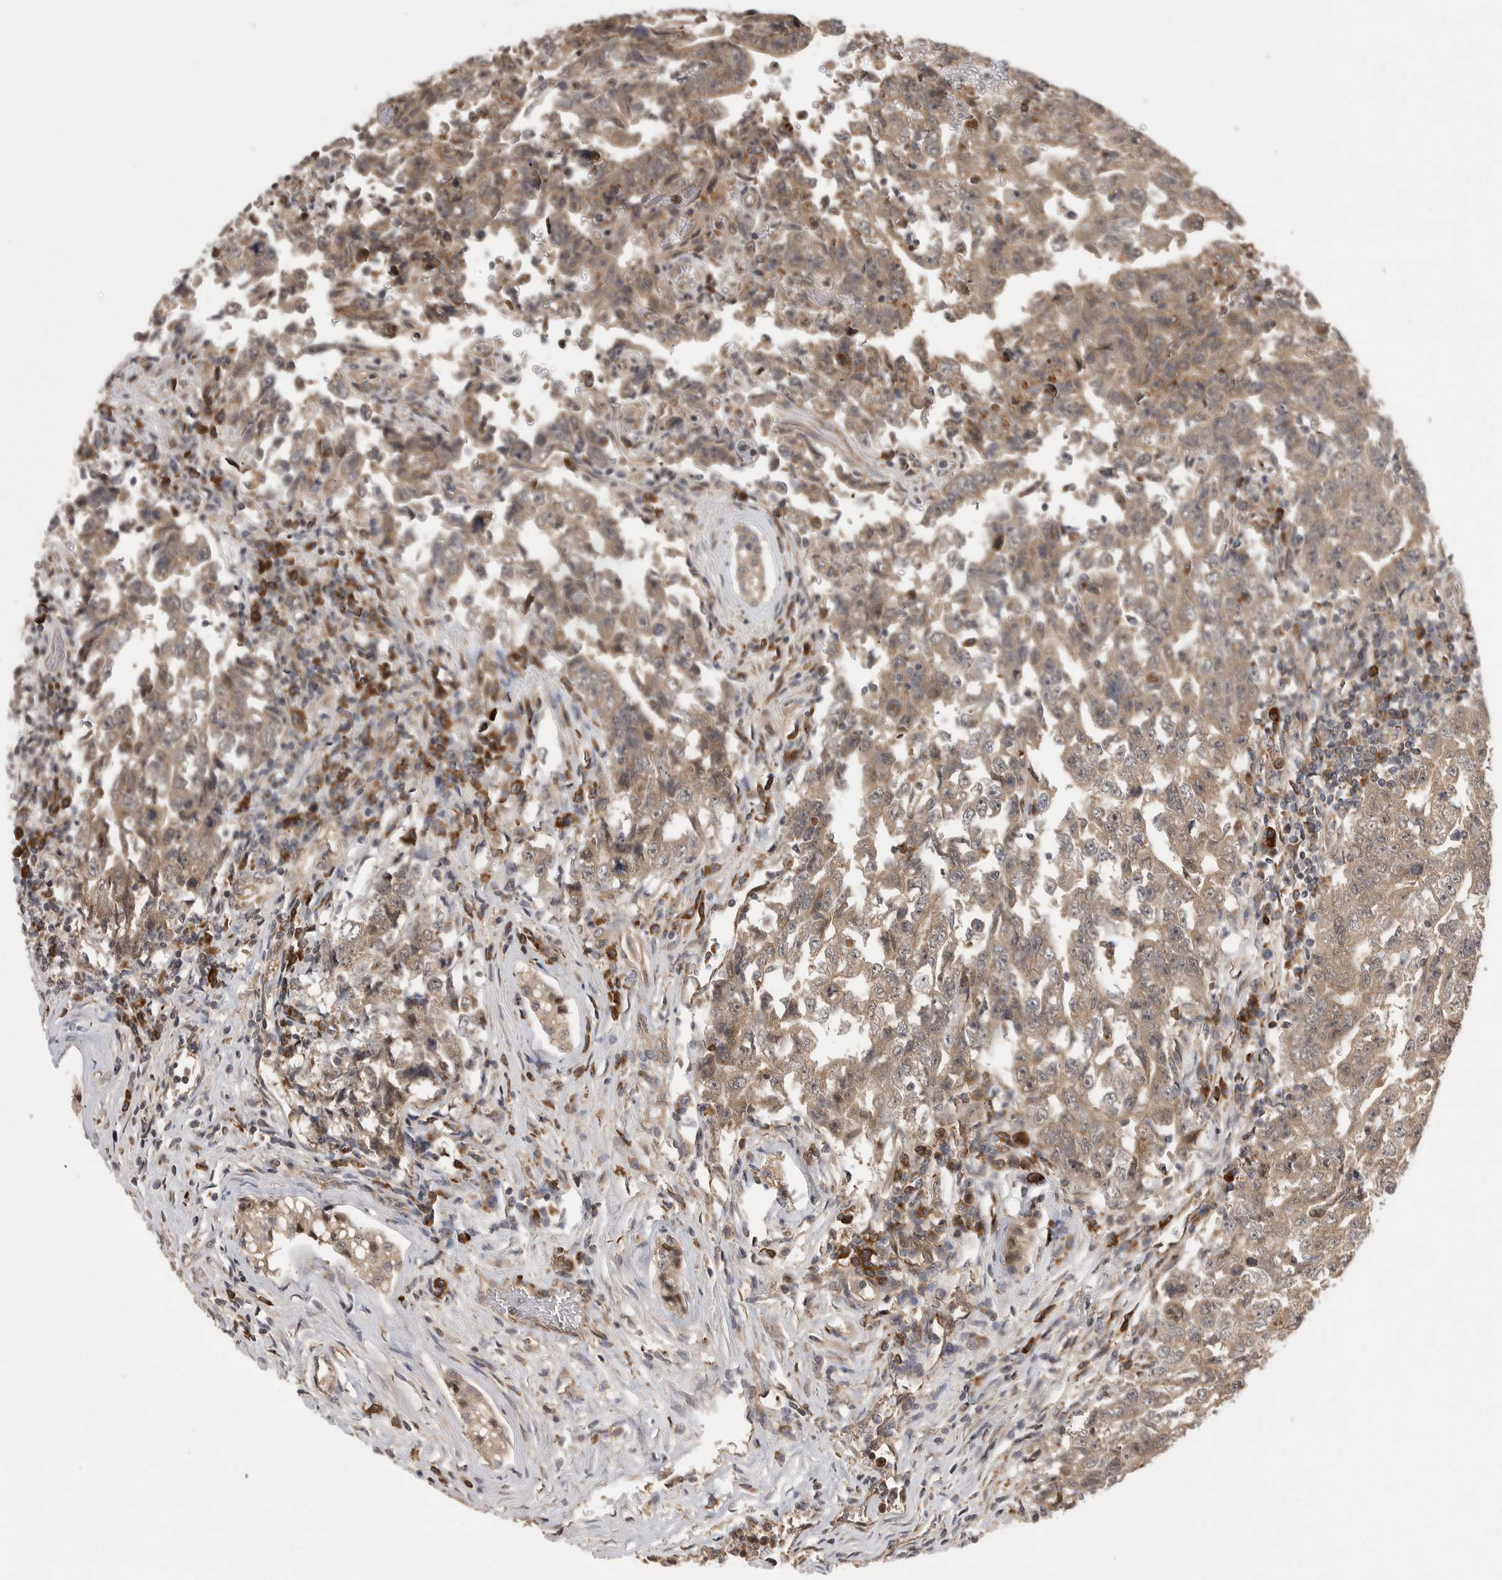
{"staining": {"intensity": "moderate", "quantity": ">75%", "location": "cytoplasmic/membranous"}, "tissue": "testis cancer", "cell_type": "Tumor cells", "image_type": "cancer", "snomed": [{"axis": "morphology", "description": "Carcinoma, Embryonal, NOS"}, {"axis": "topography", "description": "Testis"}], "caption": "Testis cancer was stained to show a protein in brown. There is medium levels of moderate cytoplasmic/membranous positivity in about >75% of tumor cells. The staining was performed using DAB (3,3'-diaminobenzidine) to visualize the protein expression in brown, while the nuclei were stained in blue with hematoxylin (Magnification: 20x).", "gene": "OXR1", "patient": {"sex": "male", "age": 26}}